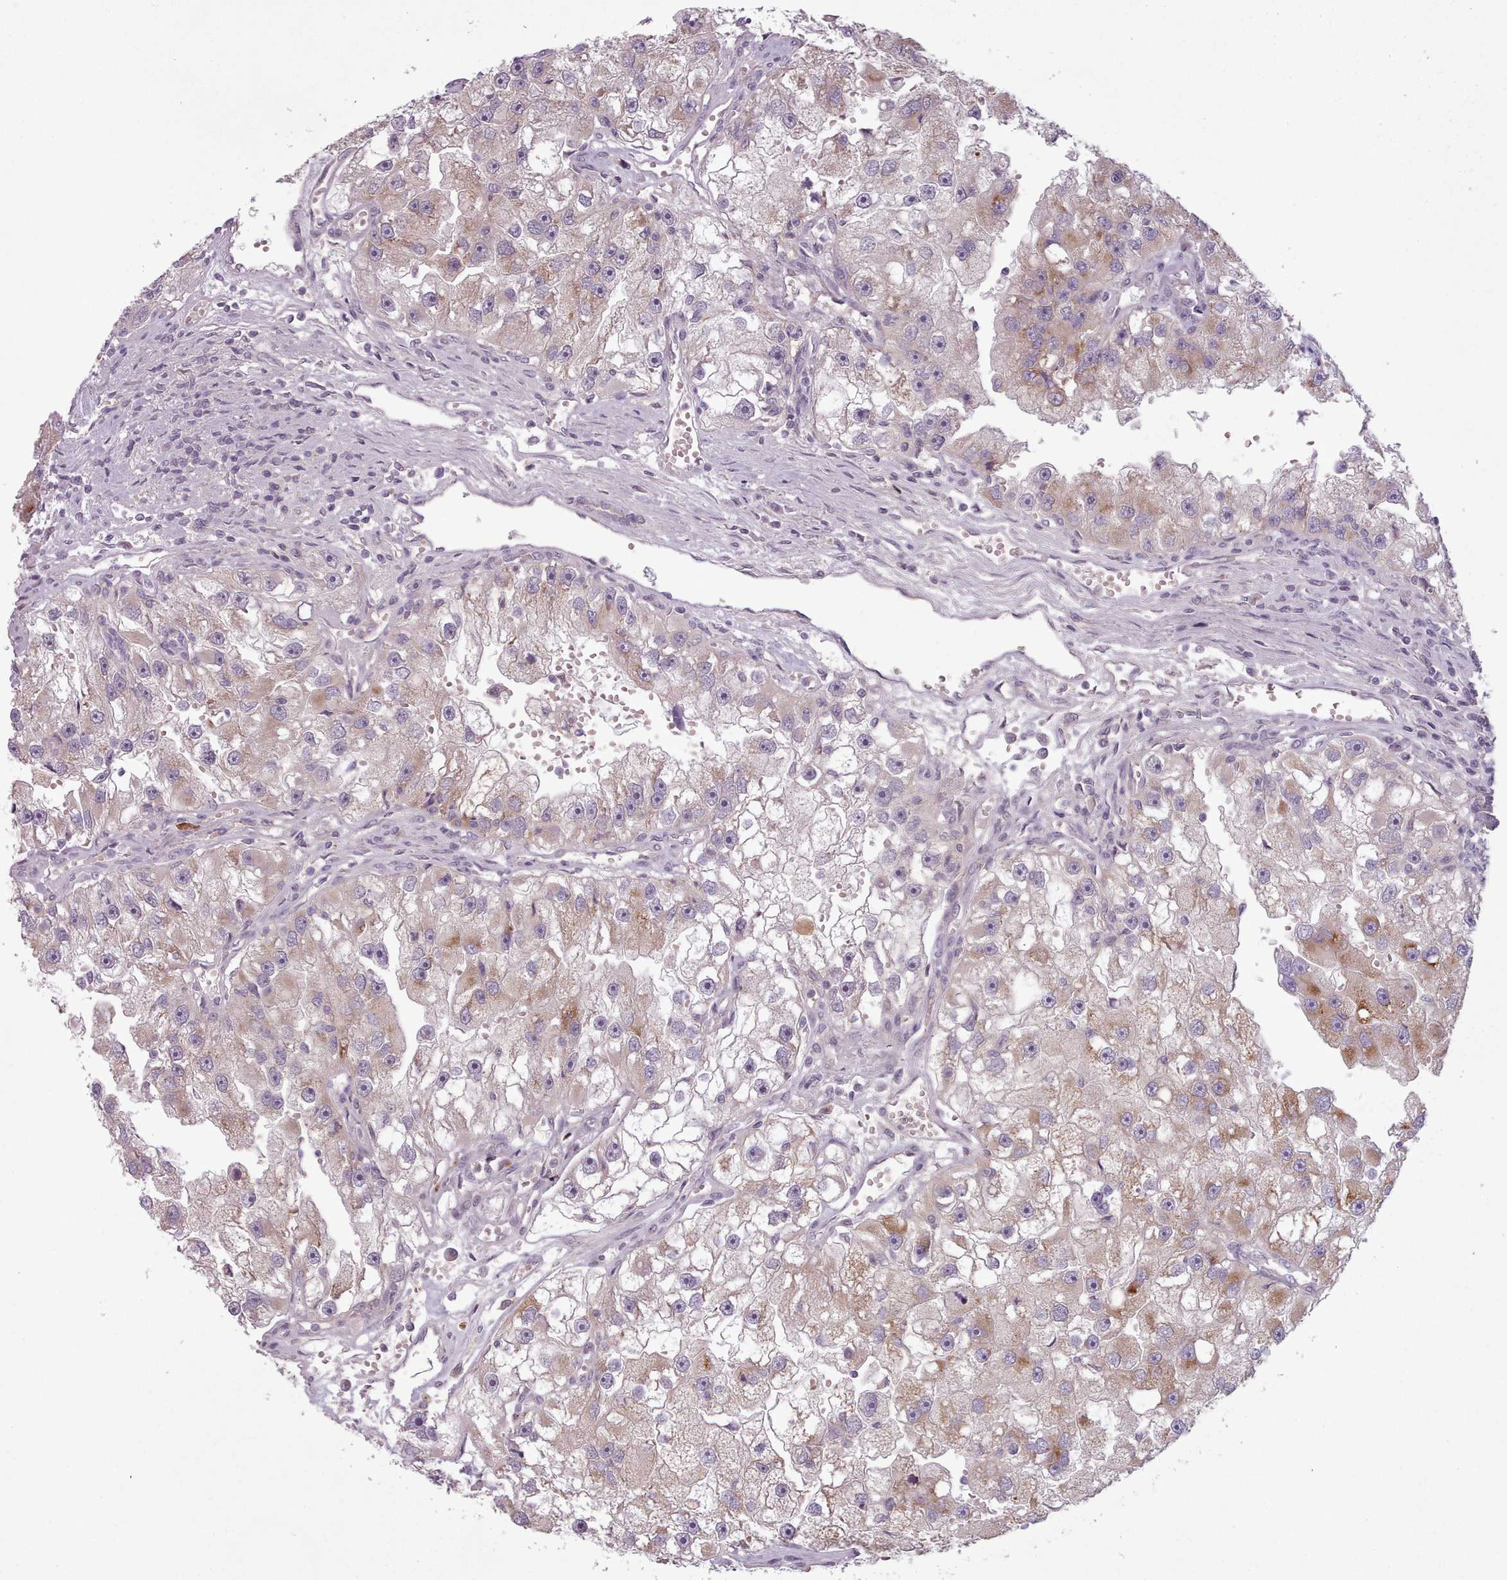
{"staining": {"intensity": "moderate", "quantity": "<25%", "location": "cytoplasmic/membranous"}, "tissue": "renal cancer", "cell_type": "Tumor cells", "image_type": "cancer", "snomed": [{"axis": "morphology", "description": "Adenocarcinoma, NOS"}, {"axis": "topography", "description": "Kidney"}], "caption": "DAB (3,3'-diaminobenzidine) immunohistochemical staining of human renal cancer (adenocarcinoma) reveals moderate cytoplasmic/membranous protein staining in about <25% of tumor cells.", "gene": "LAPTM5", "patient": {"sex": "male", "age": 63}}